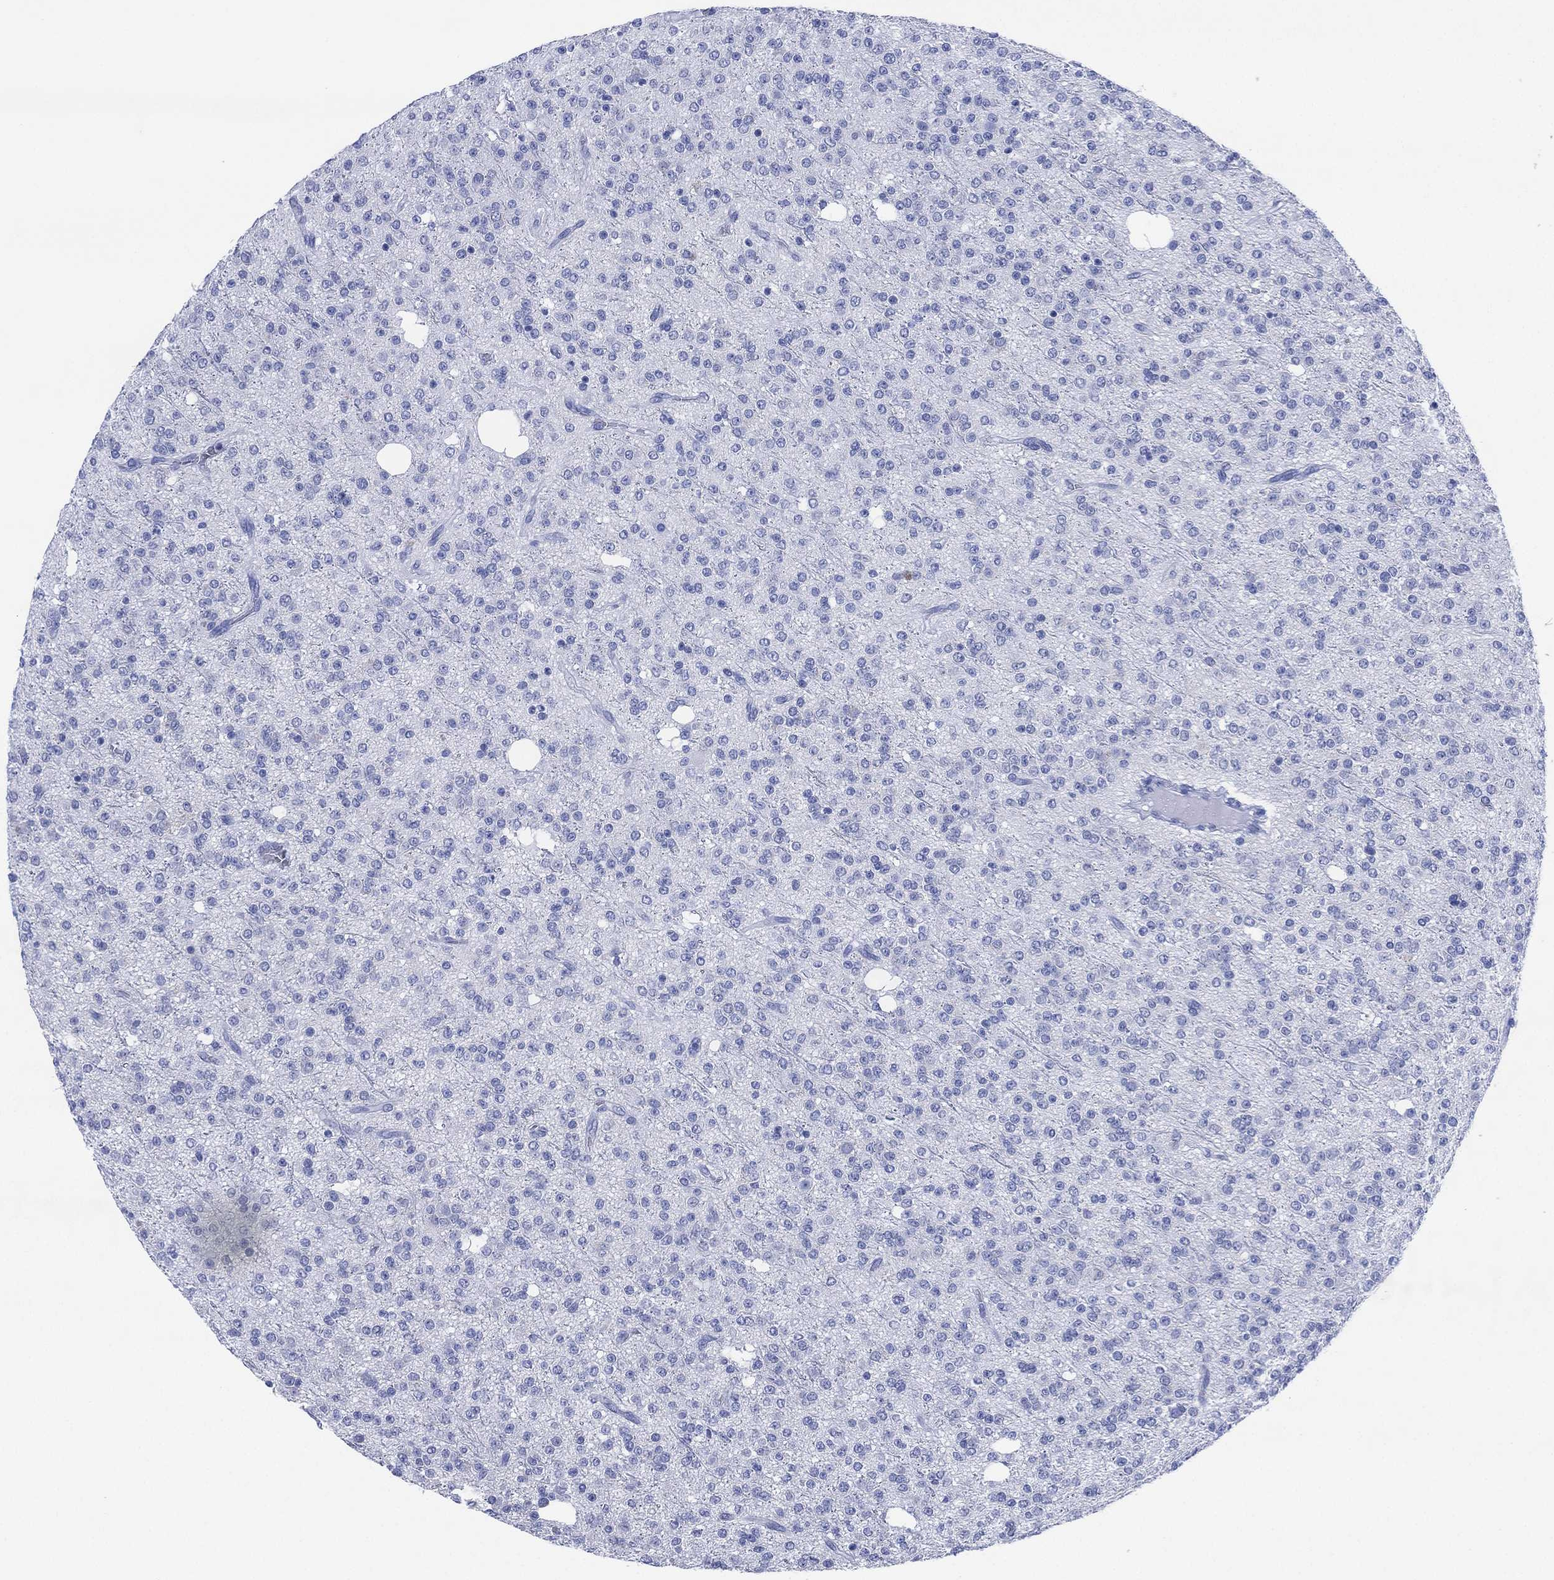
{"staining": {"intensity": "negative", "quantity": "none", "location": "none"}, "tissue": "glioma", "cell_type": "Tumor cells", "image_type": "cancer", "snomed": [{"axis": "morphology", "description": "Glioma, malignant, Low grade"}, {"axis": "topography", "description": "Brain"}], "caption": "Tumor cells are negative for protein expression in human malignant glioma (low-grade). The staining is performed using DAB (3,3'-diaminobenzidine) brown chromogen with nuclei counter-stained in using hematoxylin.", "gene": "SLC9C2", "patient": {"sex": "male", "age": 27}}